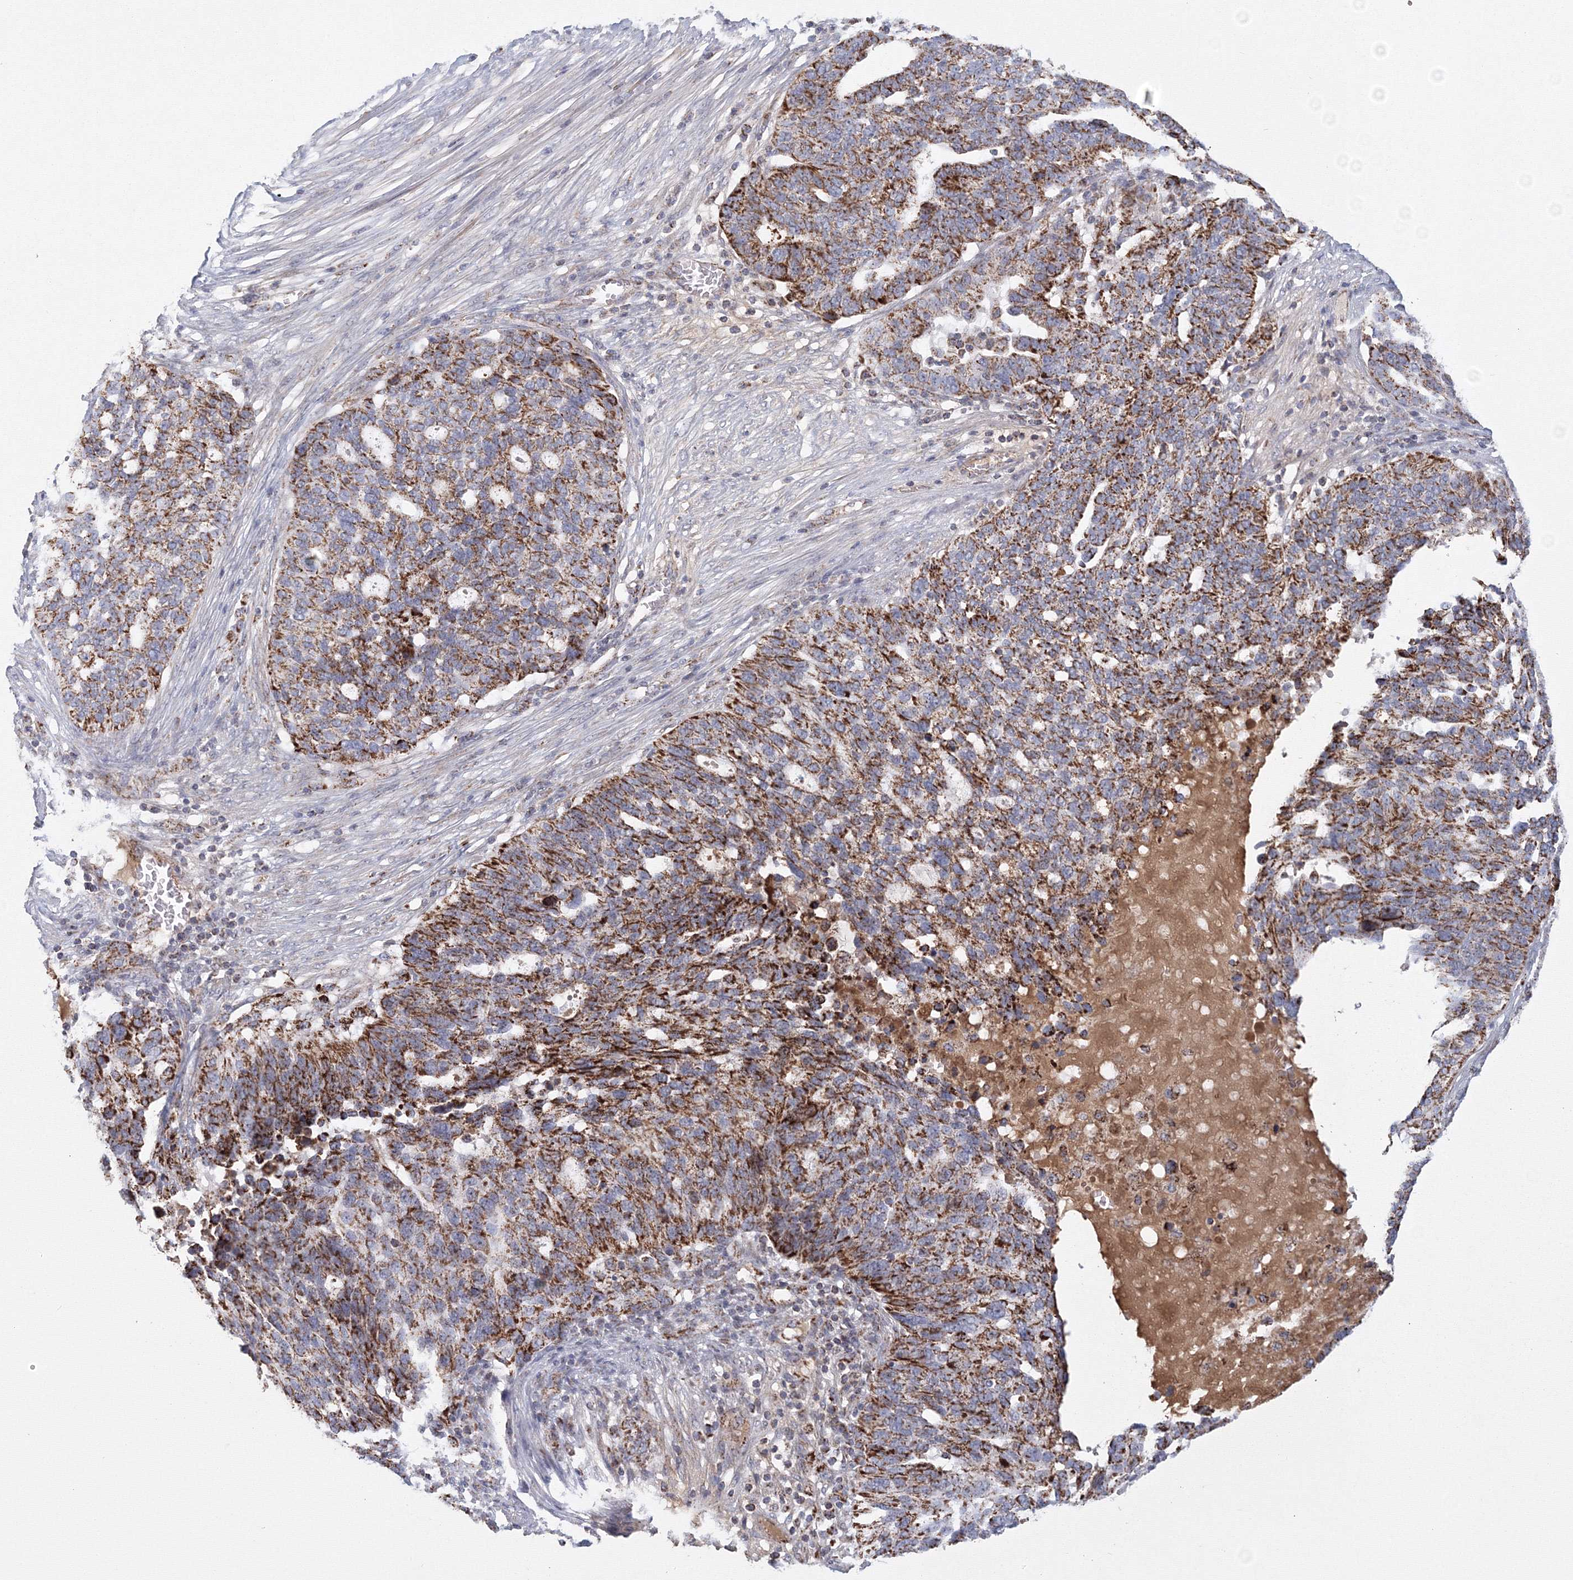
{"staining": {"intensity": "strong", "quantity": ">75%", "location": "cytoplasmic/membranous"}, "tissue": "ovarian cancer", "cell_type": "Tumor cells", "image_type": "cancer", "snomed": [{"axis": "morphology", "description": "Cystadenocarcinoma, serous, NOS"}, {"axis": "topography", "description": "Ovary"}], "caption": "Immunohistochemistry histopathology image of human ovarian cancer stained for a protein (brown), which exhibits high levels of strong cytoplasmic/membranous staining in about >75% of tumor cells.", "gene": "GRPEL1", "patient": {"sex": "female", "age": 59}}